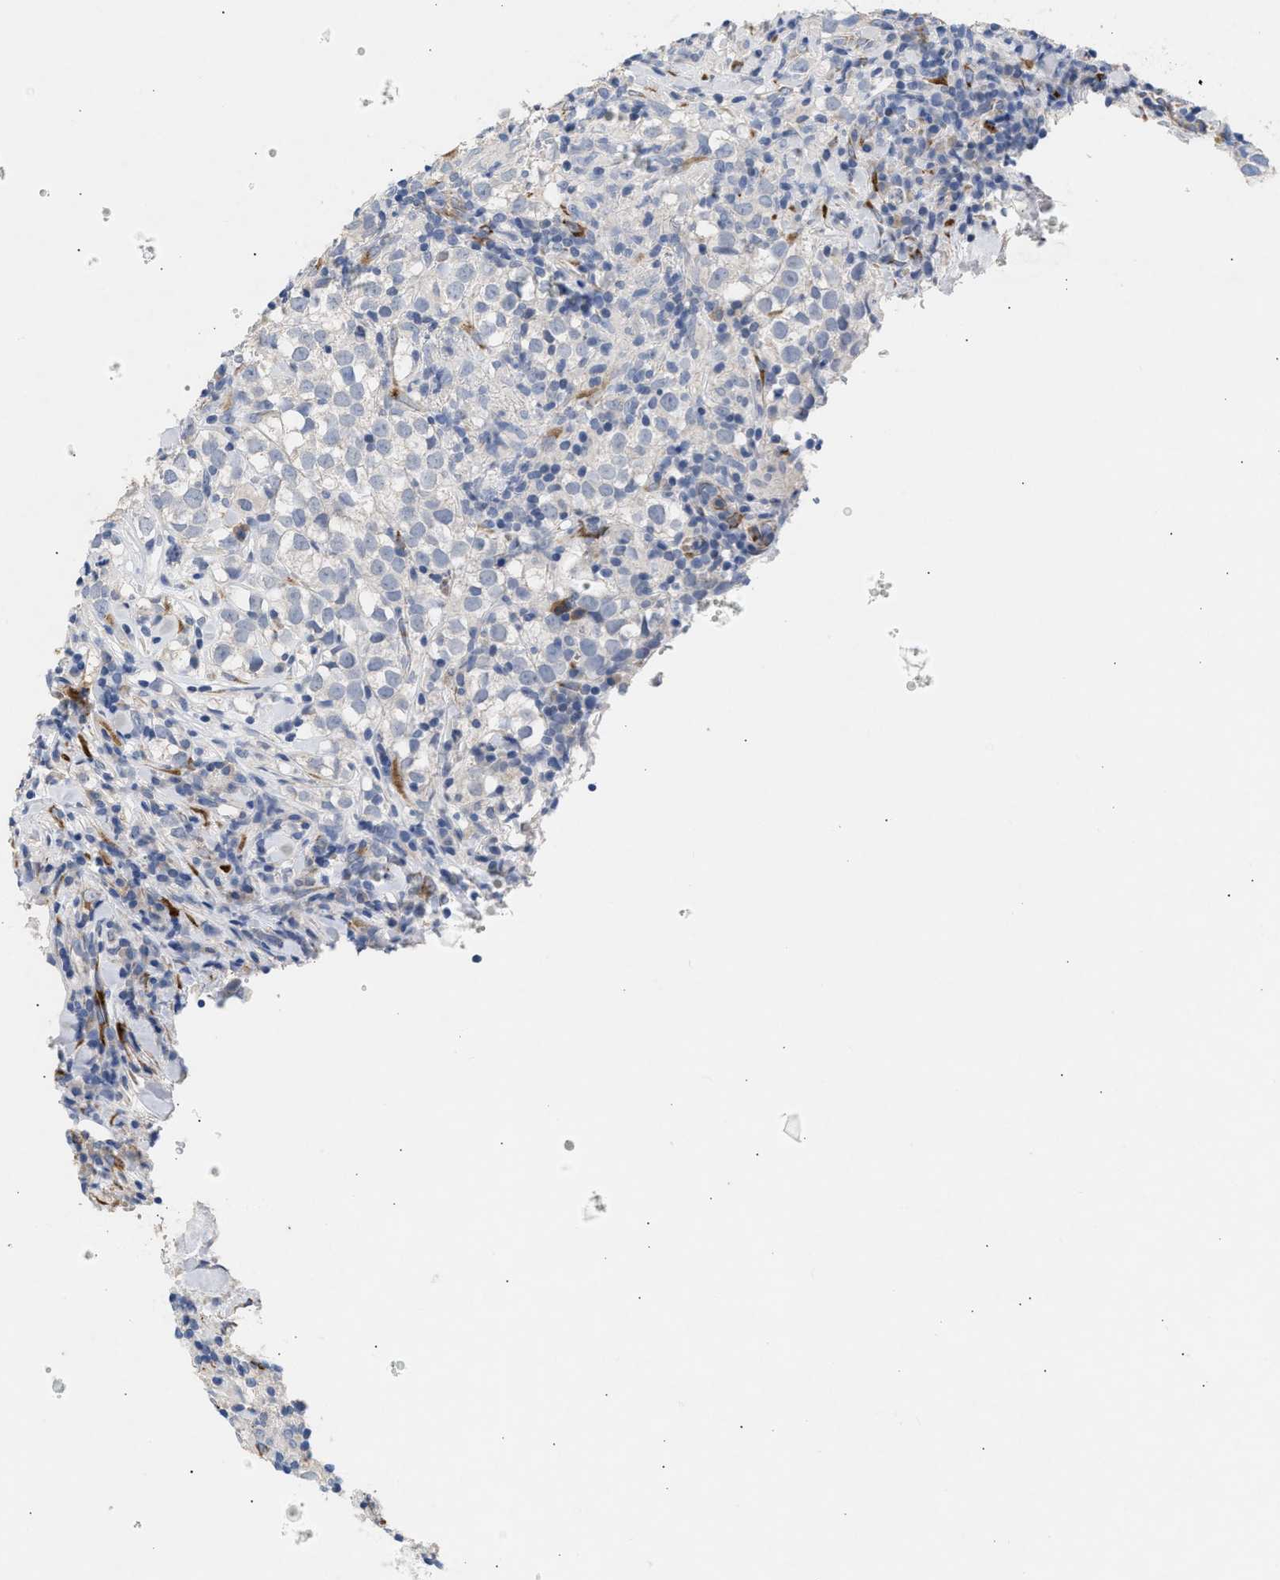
{"staining": {"intensity": "negative", "quantity": "none", "location": "none"}, "tissue": "testis cancer", "cell_type": "Tumor cells", "image_type": "cancer", "snomed": [{"axis": "morphology", "description": "Seminoma, NOS"}, {"axis": "morphology", "description": "Carcinoma, Embryonal, NOS"}, {"axis": "topography", "description": "Testis"}], "caption": "DAB (3,3'-diaminobenzidine) immunohistochemical staining of human testis cancer (seminoma) demonstrates no significant positivity in tumor cells.", "gene": "SELENOM", "patient": {"sex": "male", "age": 36}}